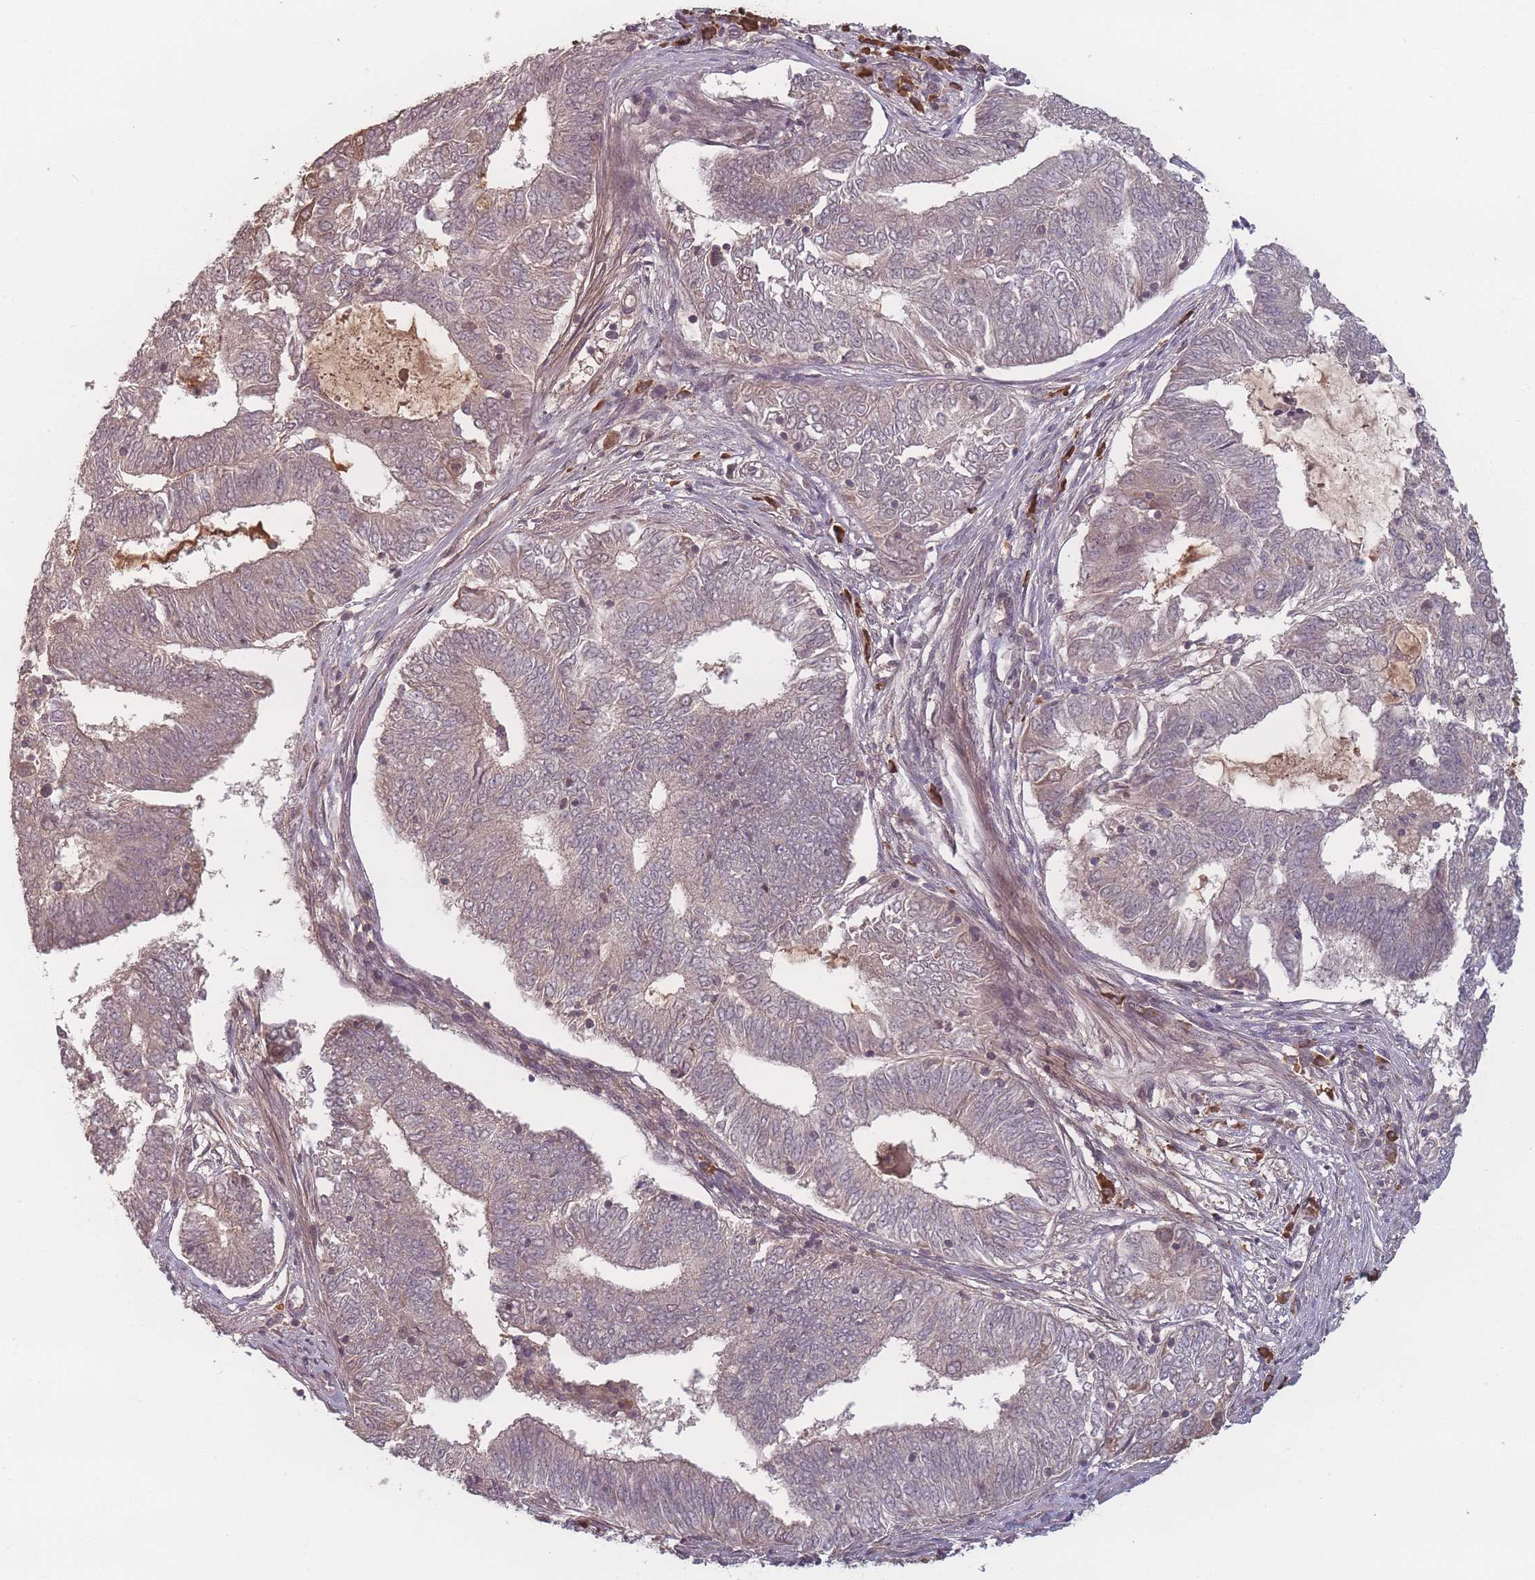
{"staining": {"intensity": "weak", "quantity": "25%-75%", "location": "cytoplasmic/membranous"}, "tissue": "endometrial cancer", "cell_type": "Tumor cells", "image_type": "cancer", "snomed": [{"axis": "morphology", "description": "Adenocarcinoma, NOS"}, {"axis": "topography", "description": "Endometrium"}], "caption": "Protein positivity by IHC reveals weak cytoplasmic/membranous staining in approximately 25%-75% of tumor cells in endometrial adenocarcinoma.", "gene": "HAGH", "patient": {"sex": "female", "age": 62}}